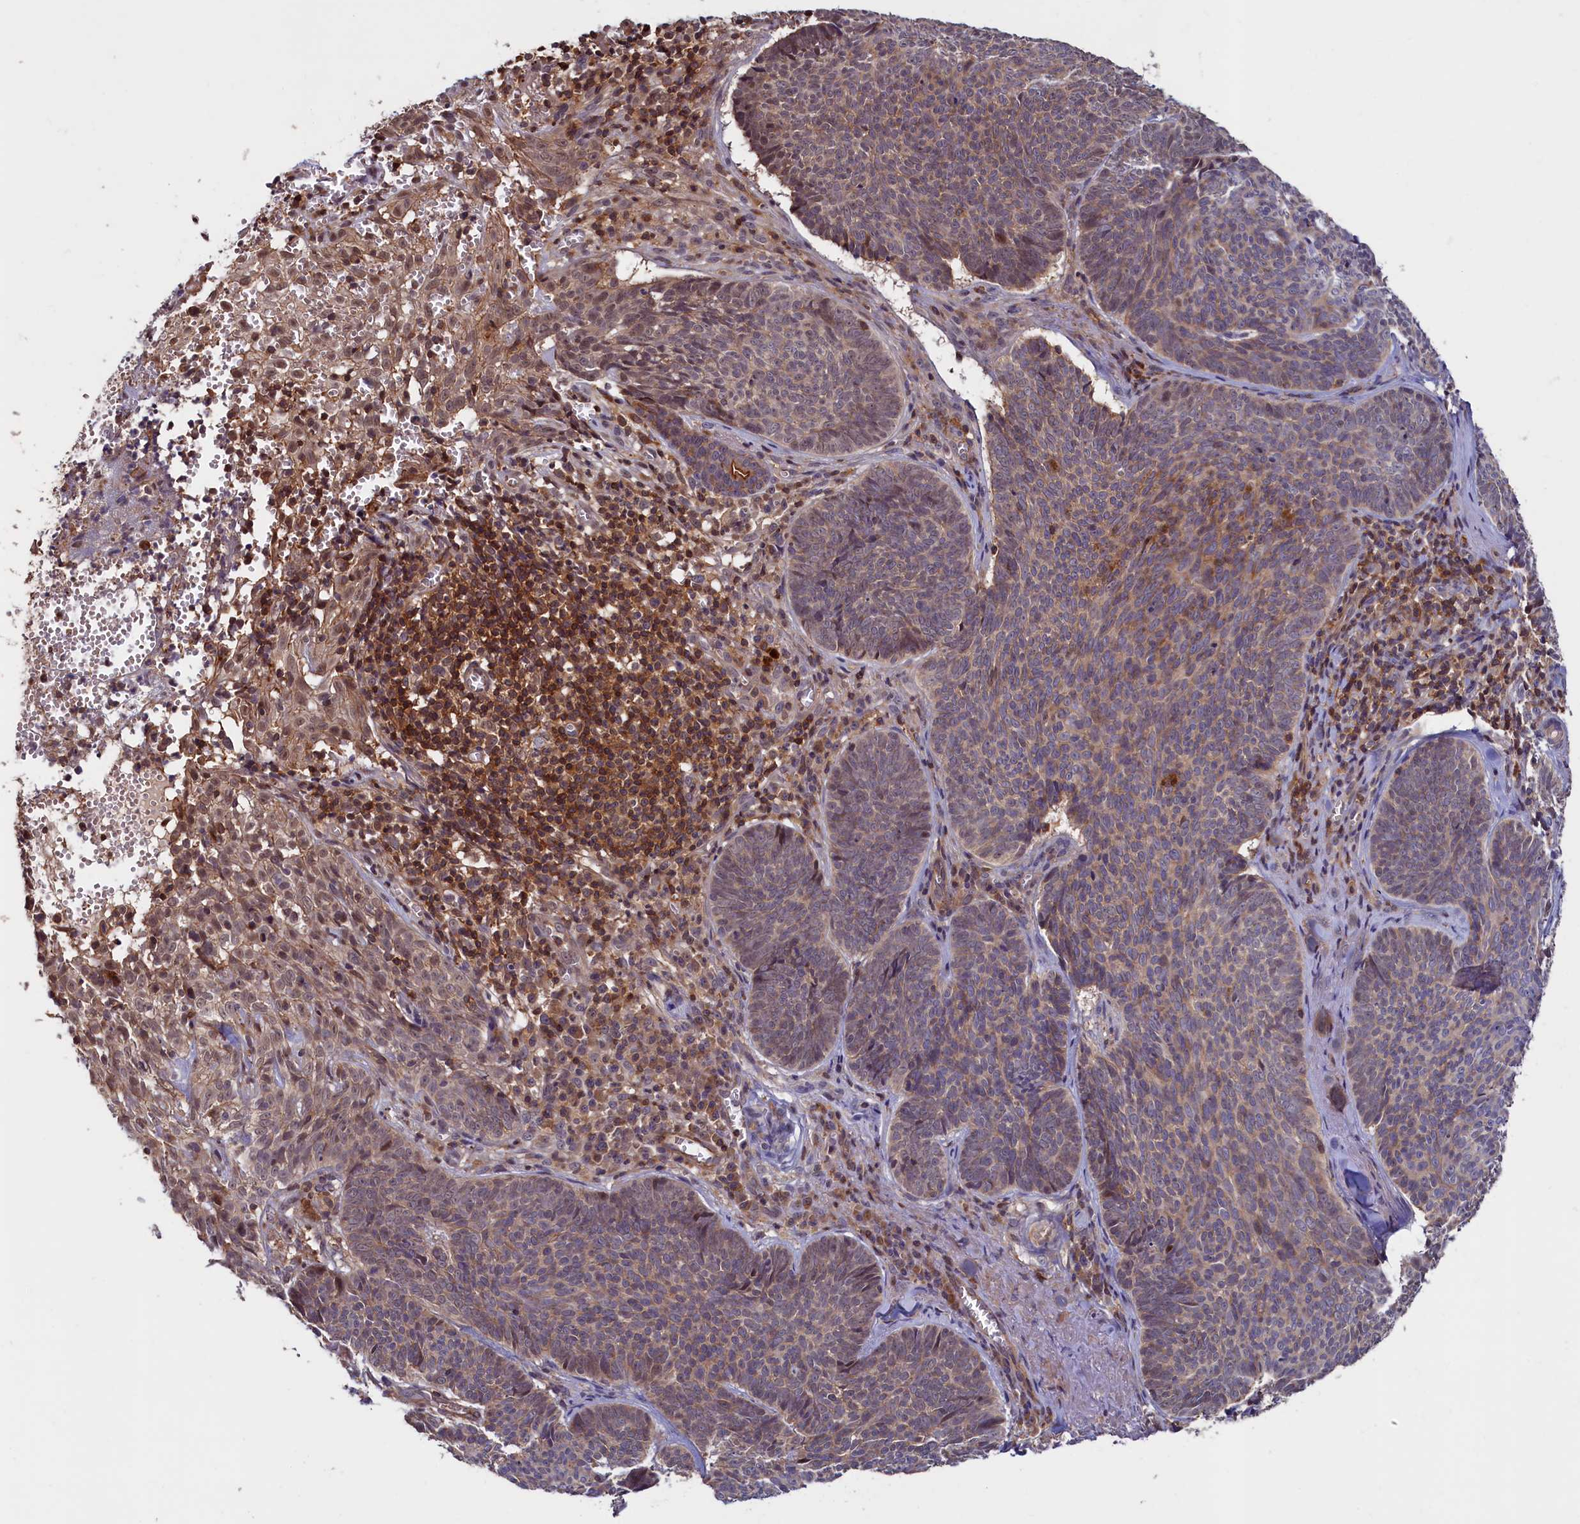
{"staining": {"intensity": "moderate", "quantity": "25%-75%", "location": "cytoplasmic/membranous,nuclear"}, "tissue": "skin cancer", "cell_type": "Tumor cells", "image_type": "cancer", "snomed": [{"axis": "morphology", "description": "Basal cell carcinoma"}, {"axis": "topography", "description": "Skin"}], "caption": "Moderate cytoplasmic/membranous and nuclear protein expression is present in about 25%-75% of tumor cells in skin cancer. (DAB IHC, brown staining for protein, blue staining for nuclei).", "gene": "DUOXA1", "patient": {"sex": "female", "age": 74}}